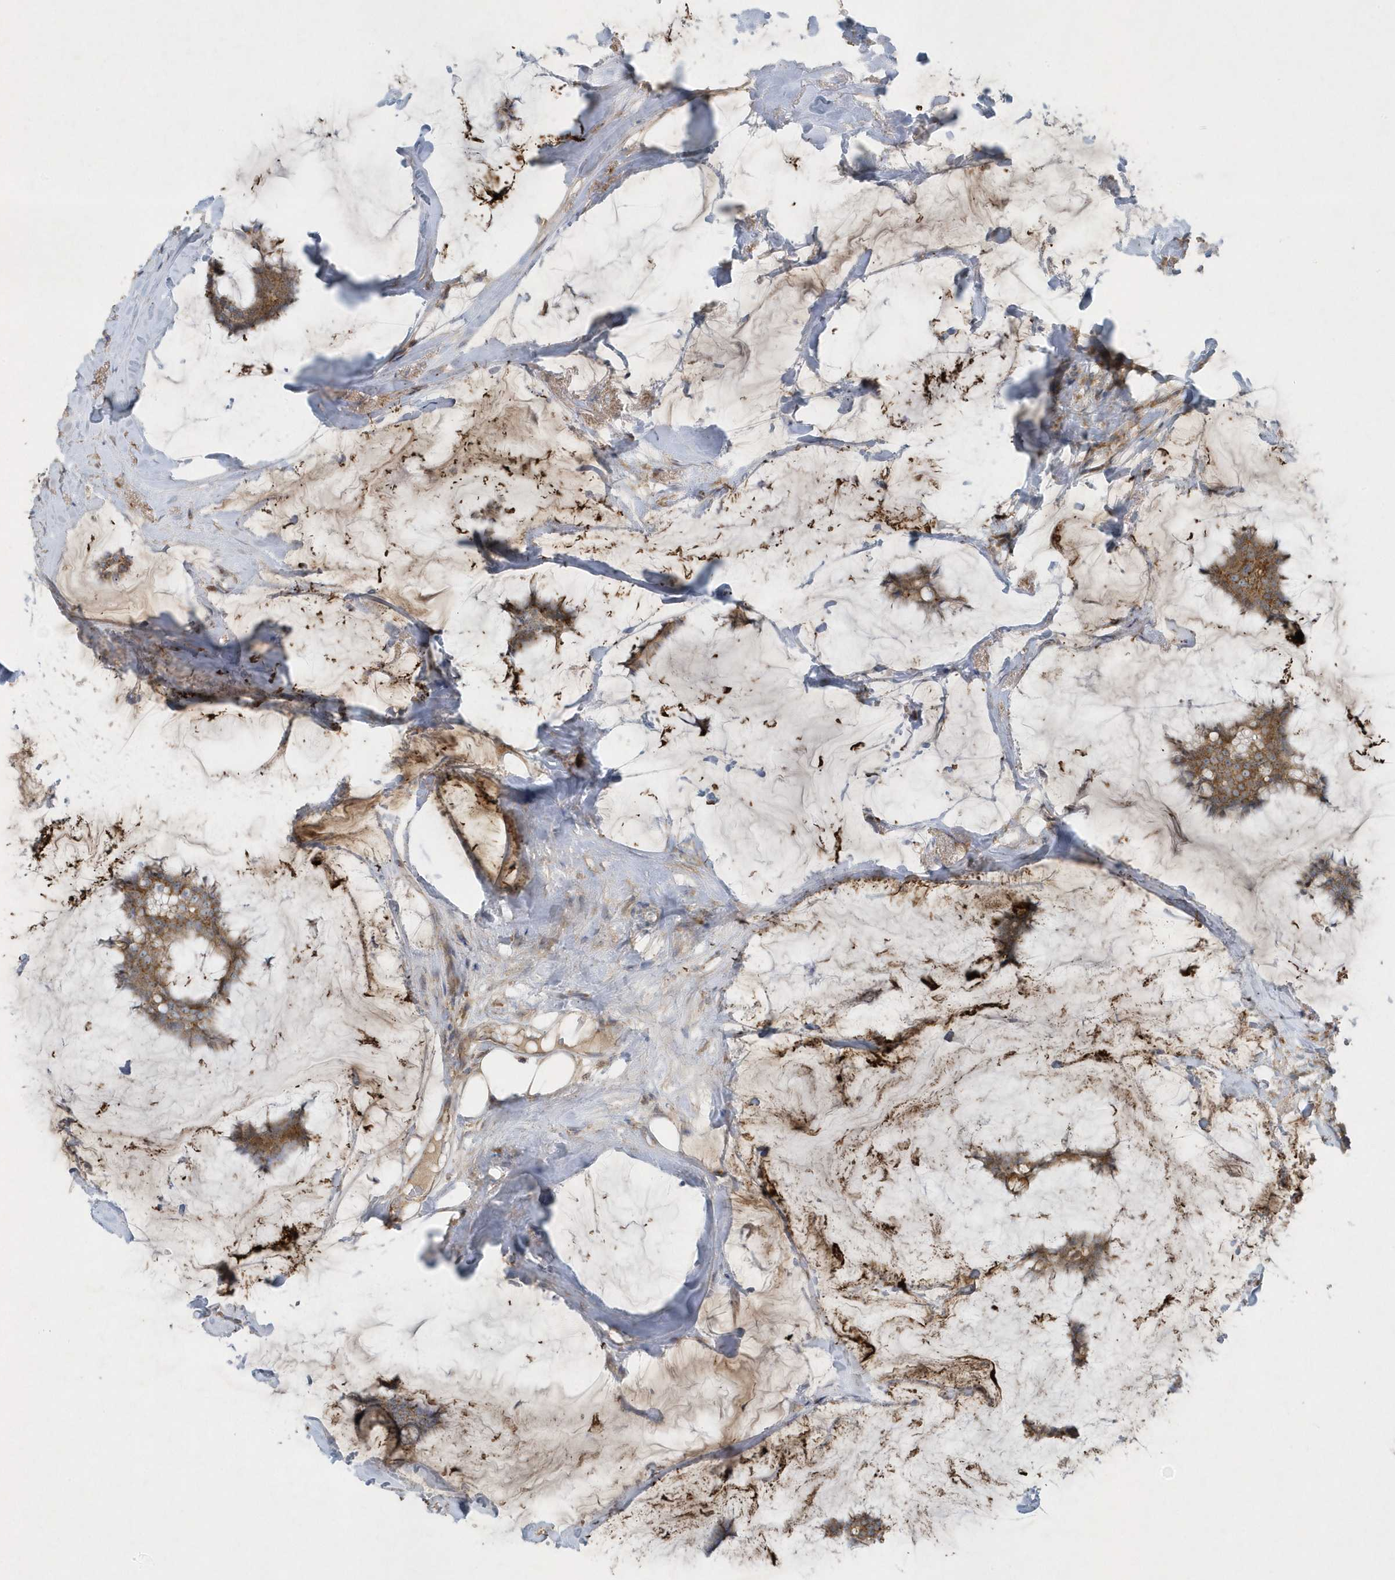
{"staining": {"intensity": "moderate", "quantity": ">75%", "location": "cytoplasmic/membranous"}, "tissue": "breast cancer", "cell_type": "Tumor cells", "image_type": "cancer", "snomed": [{"axis": "morphology", "description": "Duct carcinoma"}, {"axis": "topography", "description": "Breast"}], "caption": "Infiltrating ductal carcinoma (breast) tissue reveals moderate cytoplasmic/membranous staining in about >75% of tumor cells", "gene": "SLC38A2", "patient": {"sex": "female", "age": 93}}